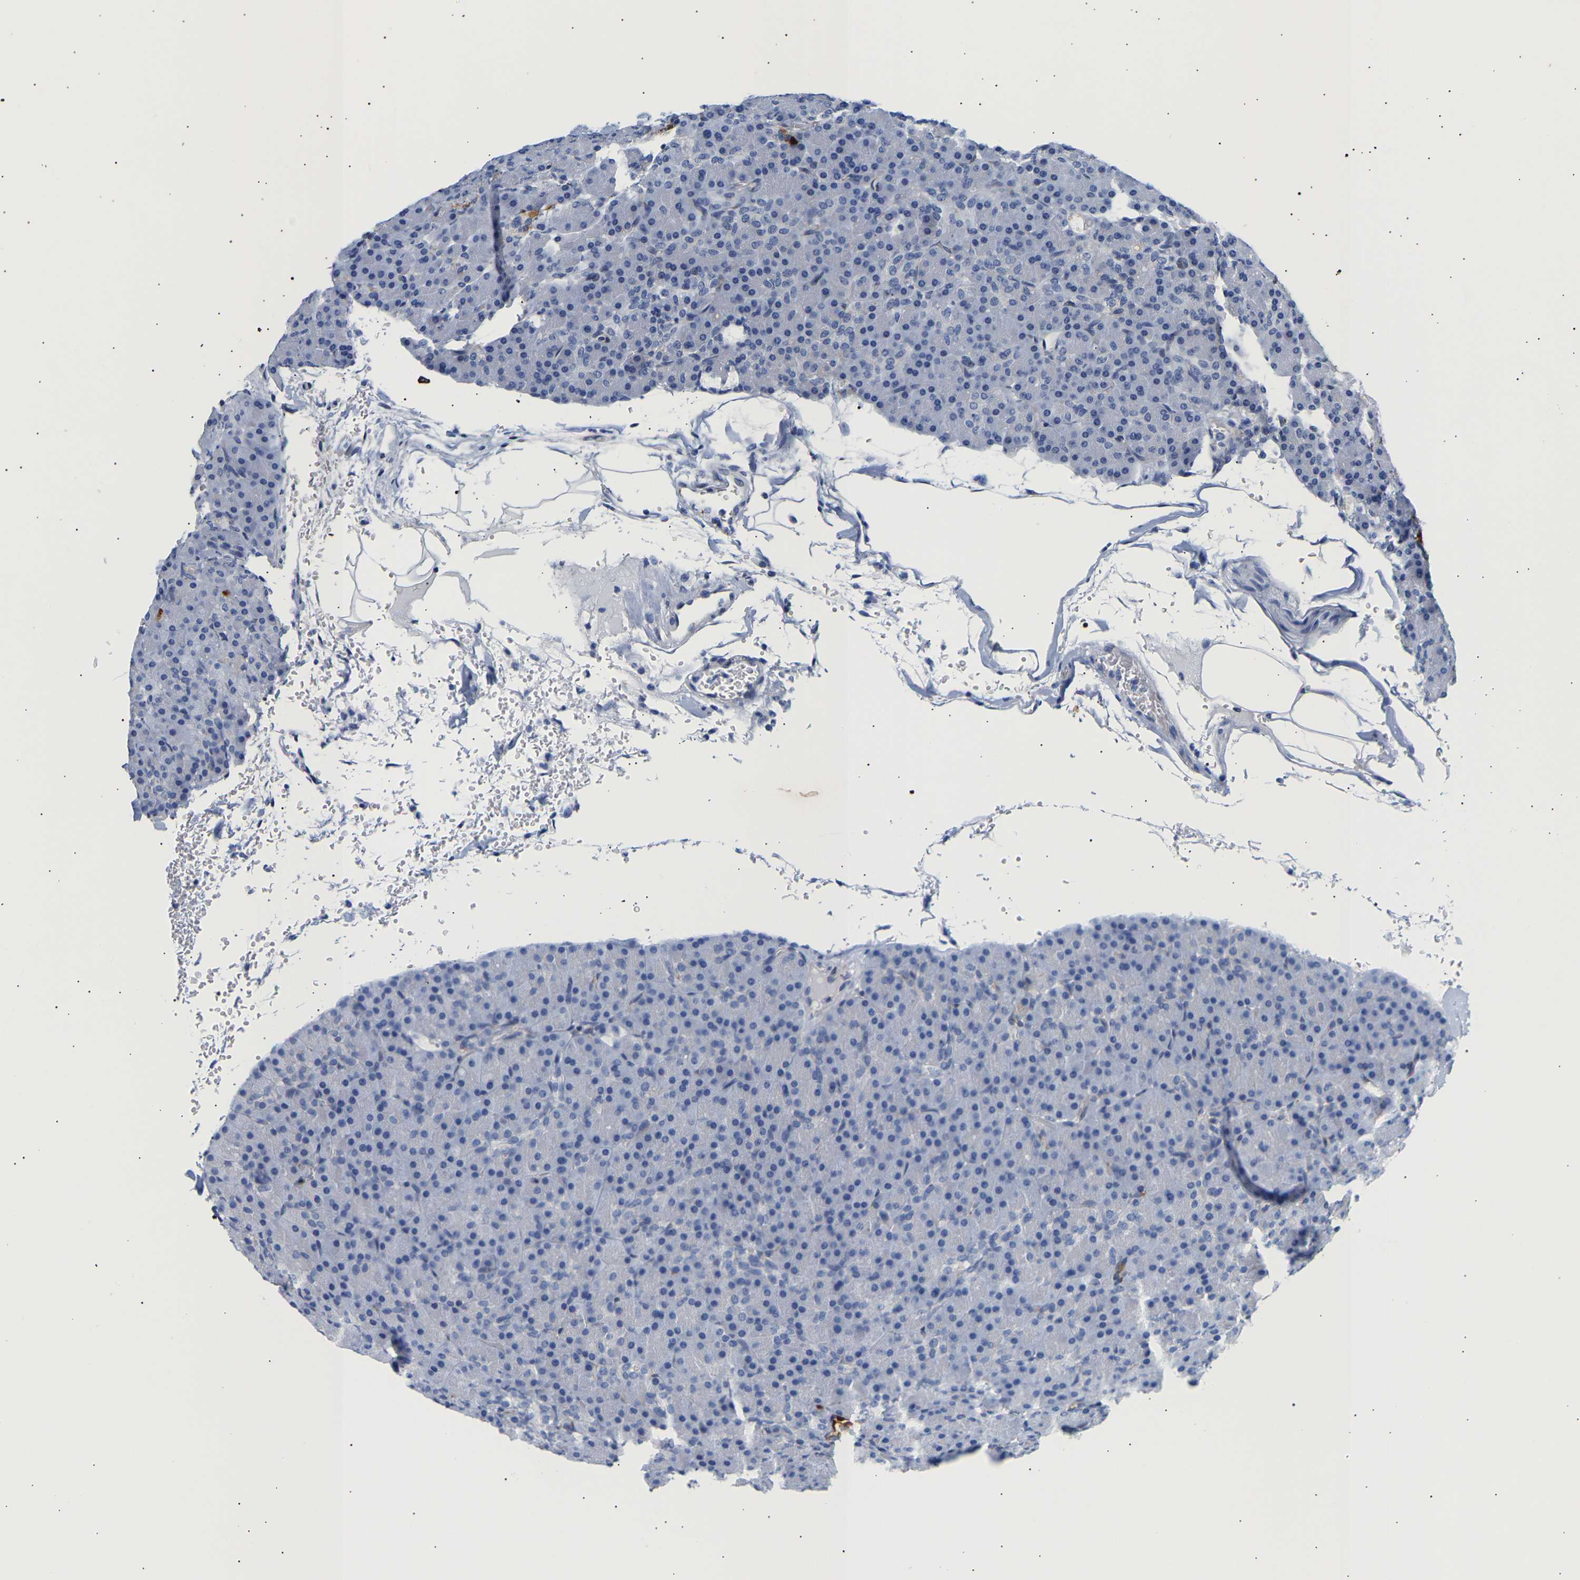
{"staining": {"intensity": "negative", "quantity": "none", "location": "none"}, "tissue": "pancreas", "cell_type": "Exocrine glandular cells", "image_type": "normal", "snomed": [{"axis": "morphology", "description": "Normal tissue, NOS"}, {"axis": "topography", "description": "Pancreas"}], "caption": "This is a micrograph of immunohistochemistry (IHC) staining of benign pancreas, which shows no expression in exocrine glandular cells. (IHC, brightfield microscopy, high magnification).", "gene": "IGFBP7", "patient": {"sex": "female", "age": 43}}